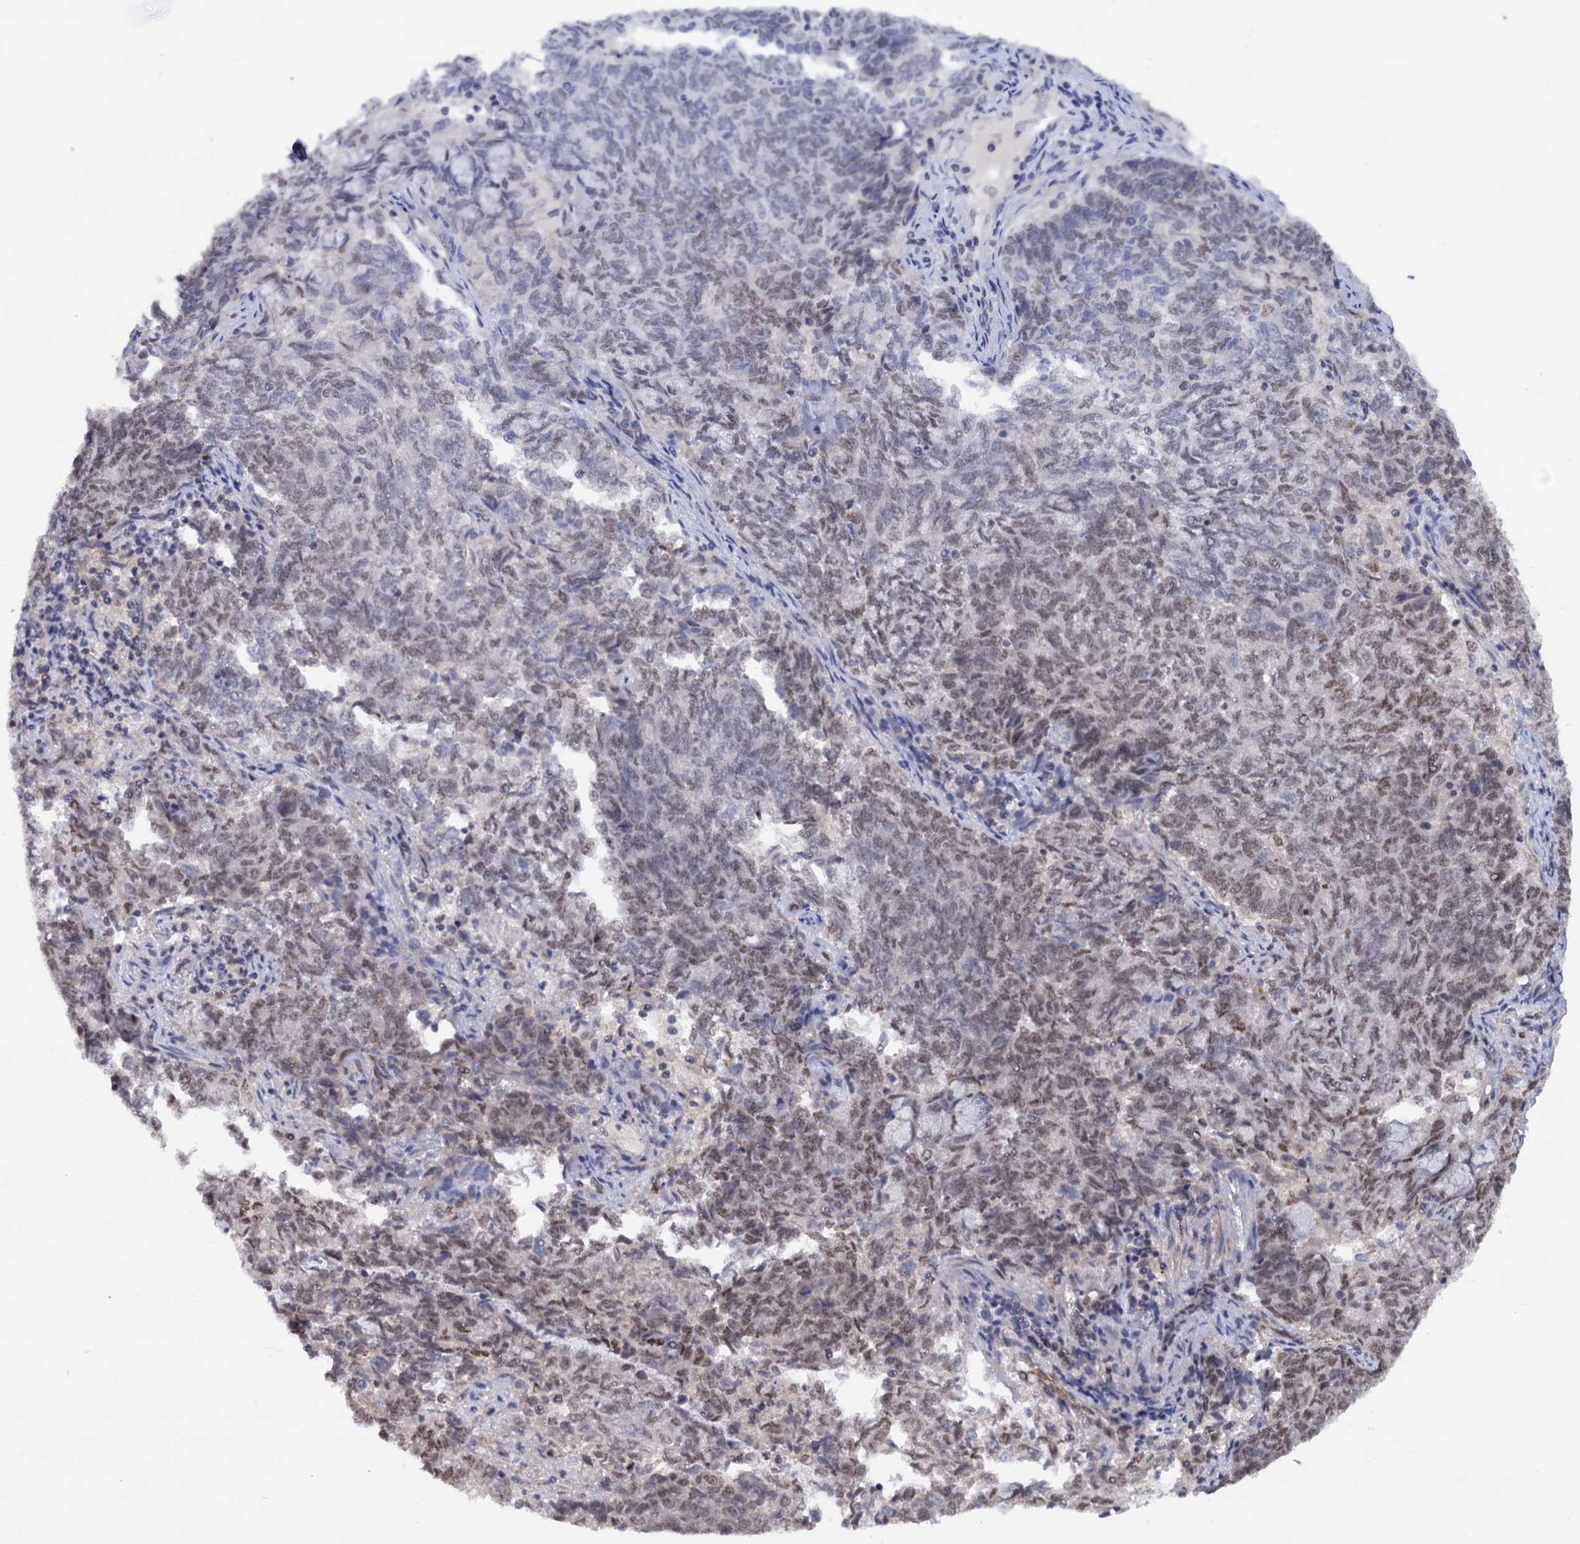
{"staining": {"intensity": "moderate", "quantity": "25%-75%", "location": "nuclear"}, "tissue": "endometrial cancer", "cell_type": "Tumor cells", "image_type": "cancer", "snomed": [{"axis": "morphology", "description": "Adenocarcinoma, NOS"}, {"axis": "topography", "description": "Endometrium"}], "caption": "A medium amount of moderate nuclear positivity is seen in about 25%-75% of tumor cells in endometrial adenocarcinoma tissue.", "gene": "TBC1D12", "patient": {"sex": "female", "age": 80}}